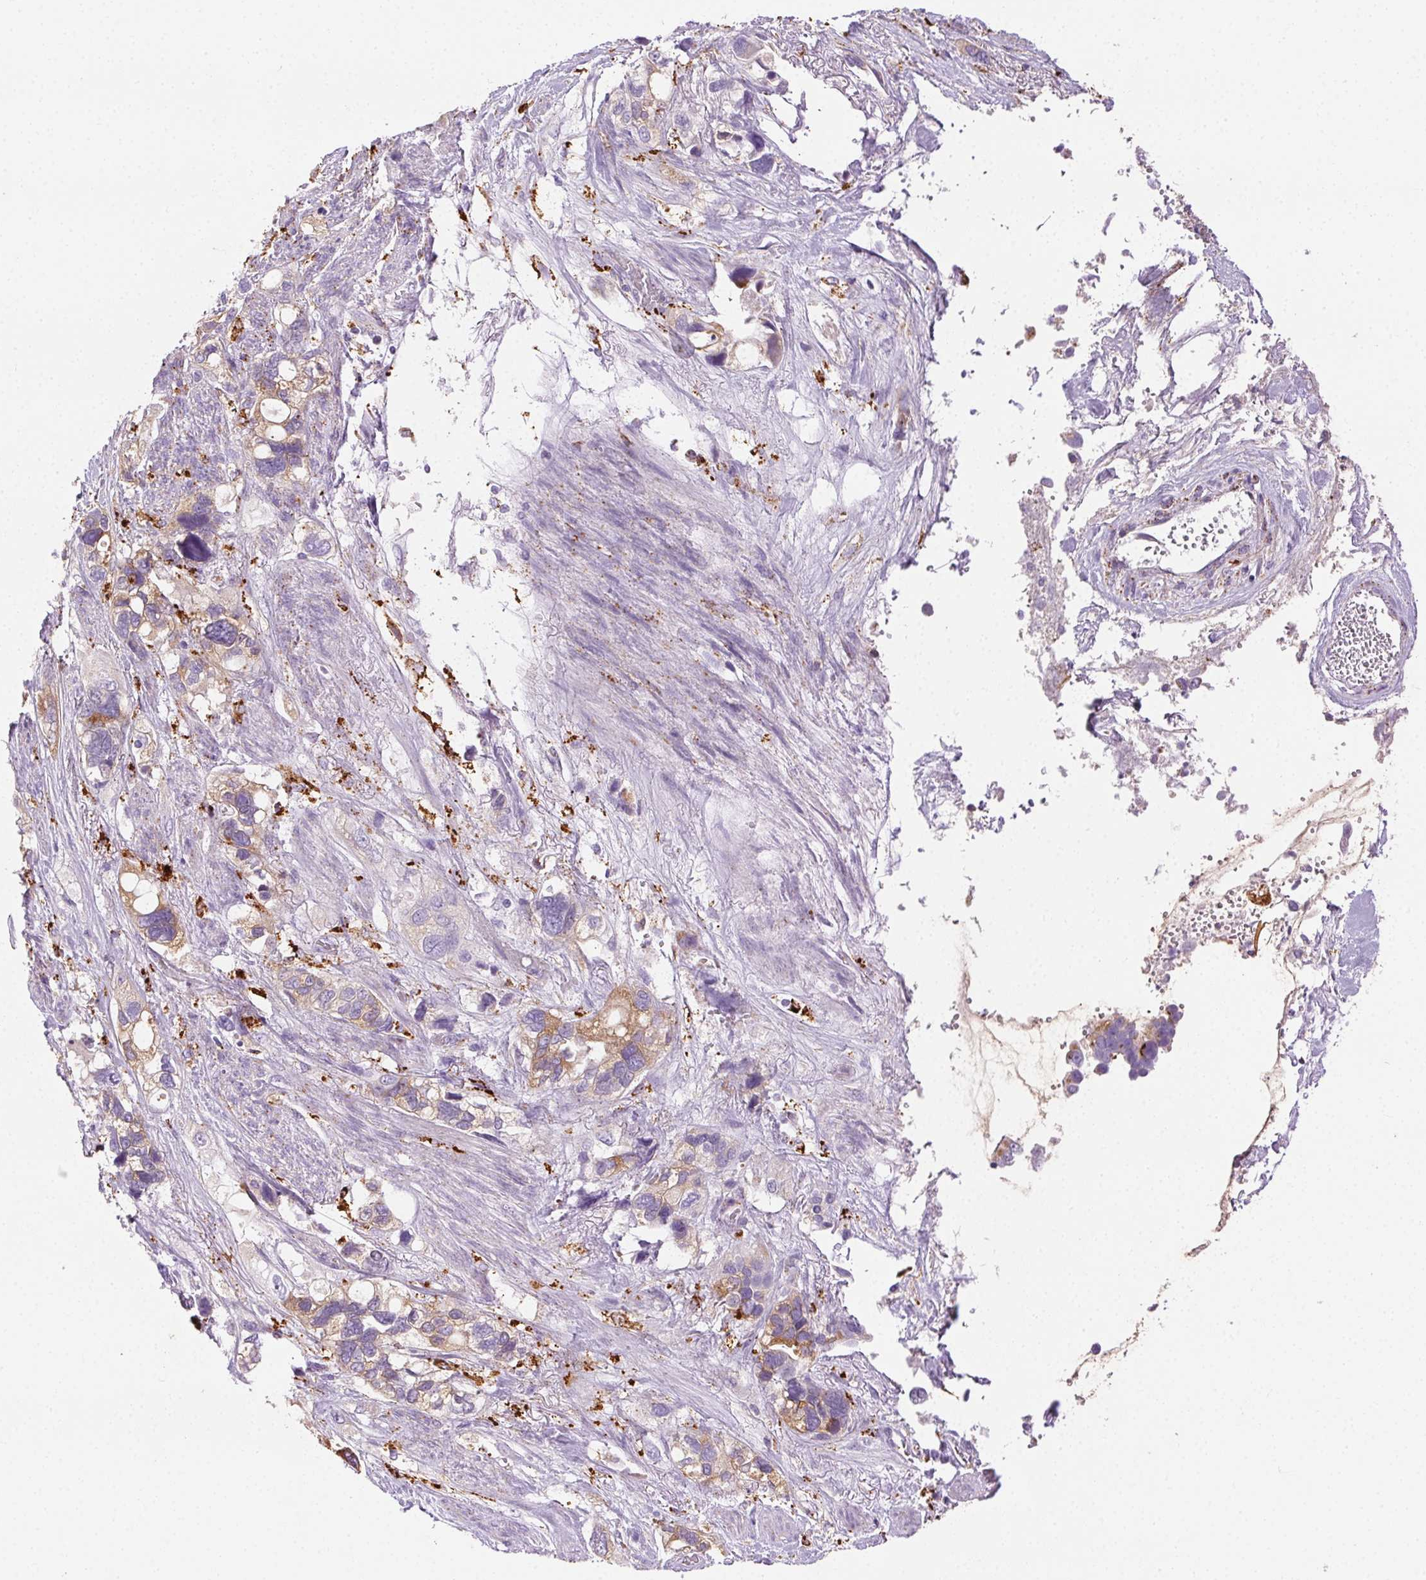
{"staining": {"intensity": "weak", "quantity": "<25%", "location": "cytoplasmic/membranous"}, "tissue": "stomach cancer", "cell_type": "Tumor cells", "image_type": "cancer", "snomed": [{"axis": "morphology", "description": "Adenocarcinoma, NOS"}, {"axis": "topography", "description": "Stomach, upper"}], "caption": "Stomach cancer stained for a protein using immunohistochemistry (IHC) demonstrates no positivity tumor cells.", "gene": "SCPEP1", "patient": {"sex": "female", "age": 81}}